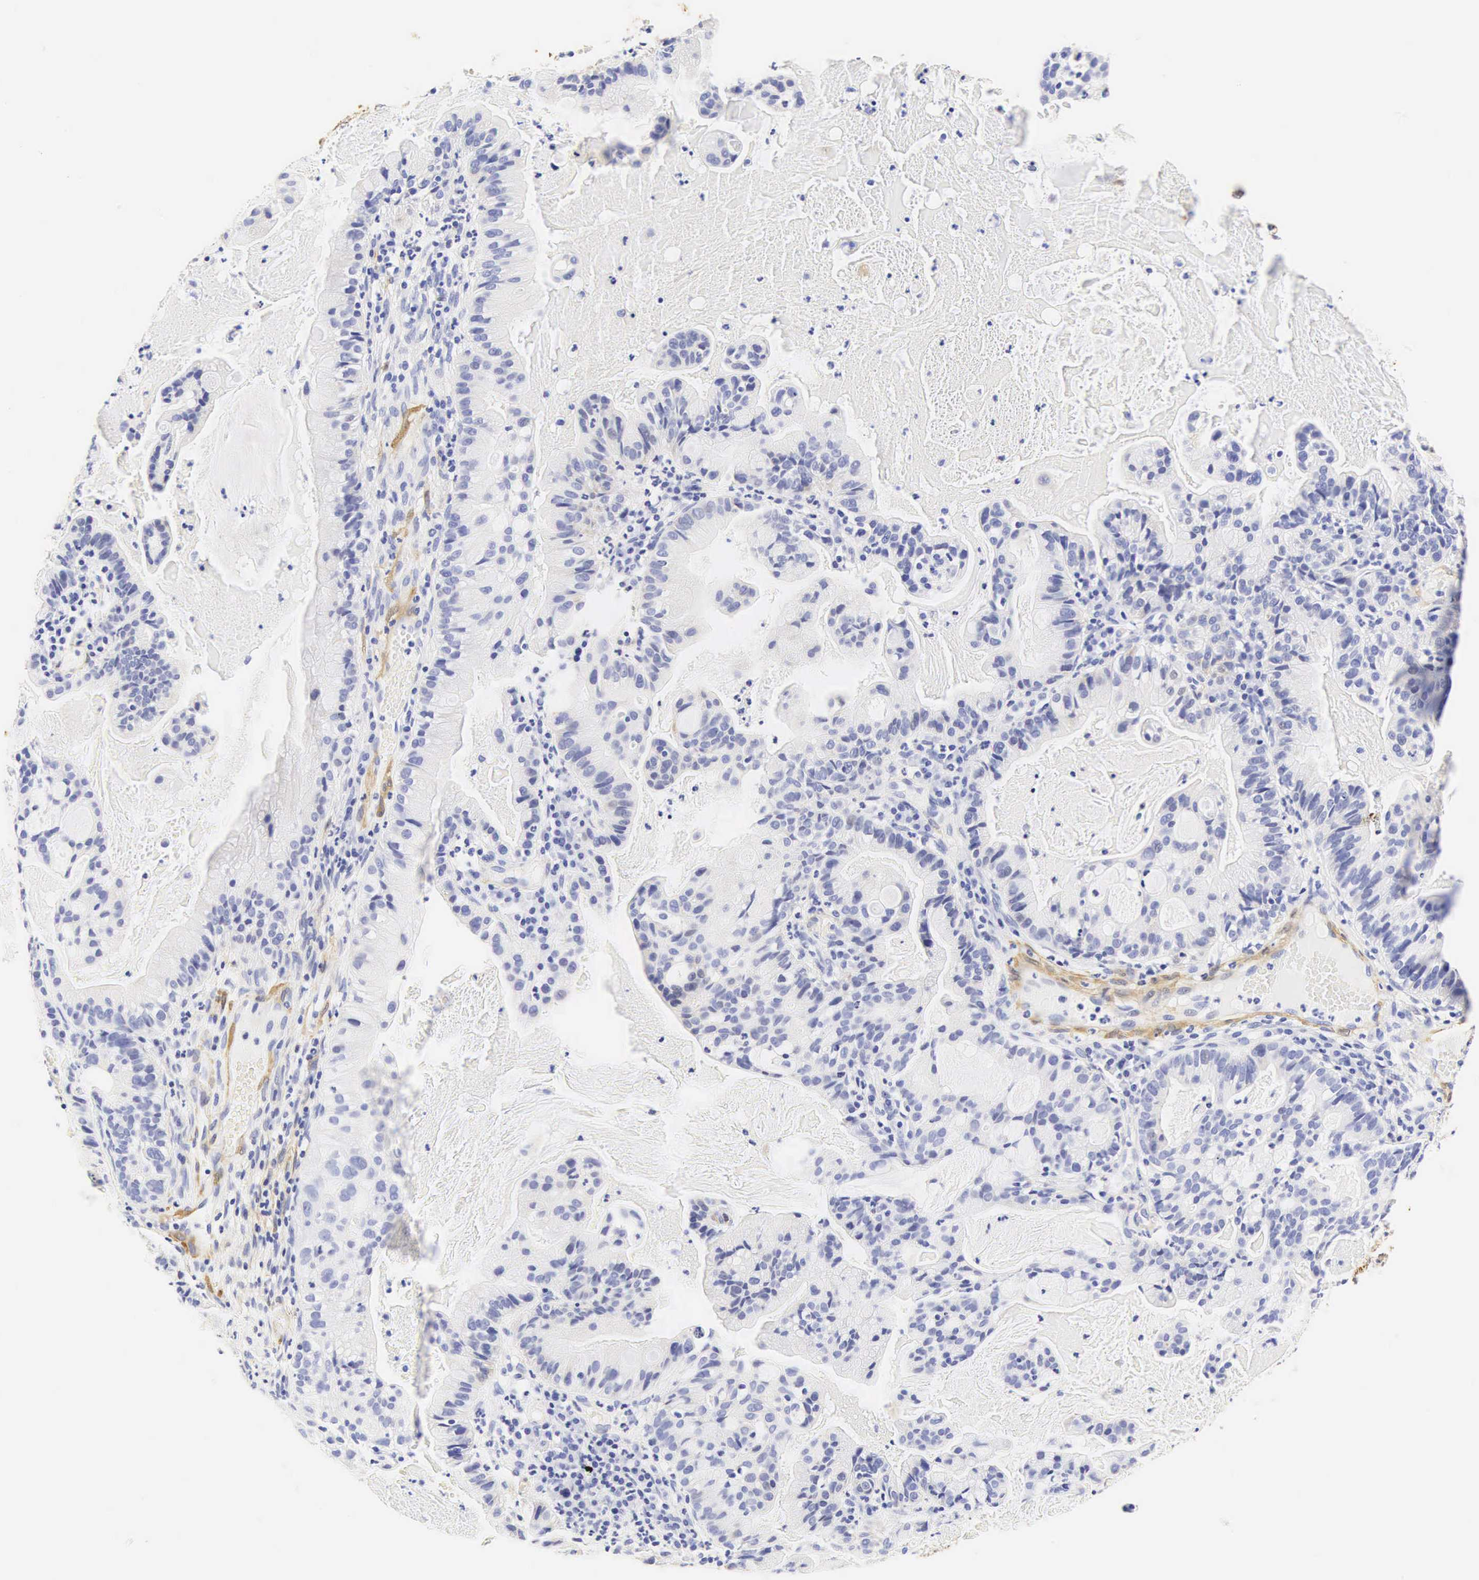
{"staining": {"intensity": "negative", "quantity": "none", "location": "none"}, "tissue": "cervical cancer", "cell_type": "Tumor cells", "image_type": "cancer", "snomed": [{"axis": "morphology", "description": "Adenocarcinoma, NOS"}, {"axis": "topography", "description": "Cervix"}], "caption": "Immunohistochemical staining of human cervical adenocarcinoma demonstrates no significant positivity in tumor cells.", "gene": "CNN1", "patient": {"sex": "female", "age": 41}}